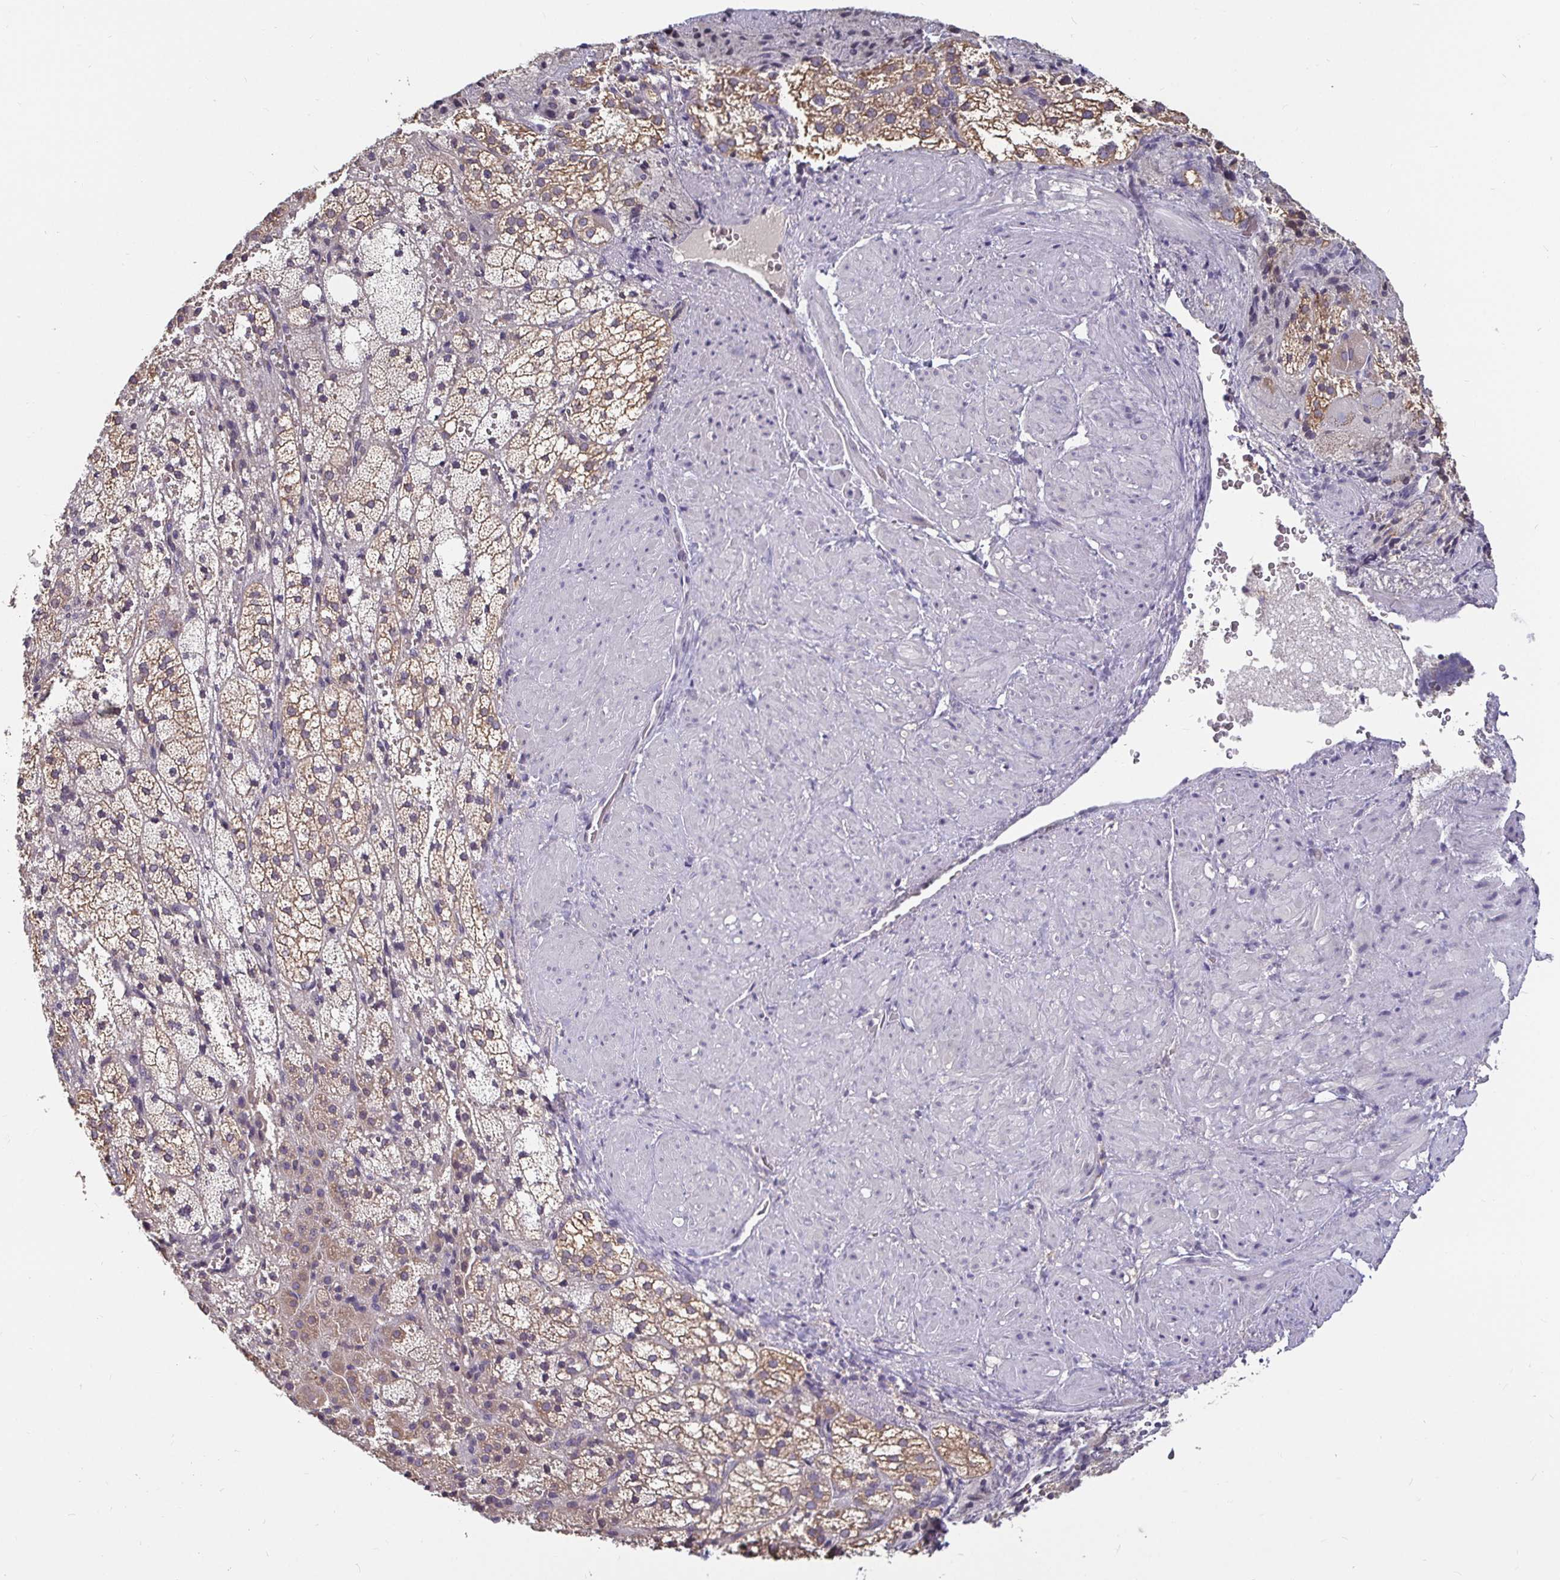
{"staining": {"intensity": "weak", "quantity": ">75%", "location": "cytoplasmic/membranous"}, "tissue": "adrenal gland", "cell_type": "Glandular cells", "image_type": "normal", "snomed": [{"axis": "morphology", "description": "Normal tissue, NOS"}, {"axis": "topography", "description": "Adrenal gland"}], "caption": "Approximately >75% of glandular cells in benign human adrenal gland show weak cytoplasmic/membranous protein expression as visualized by brown immunohistochemical staining.", "gene": "ANLN", "patient": {"sex": "male", "age": 53}}